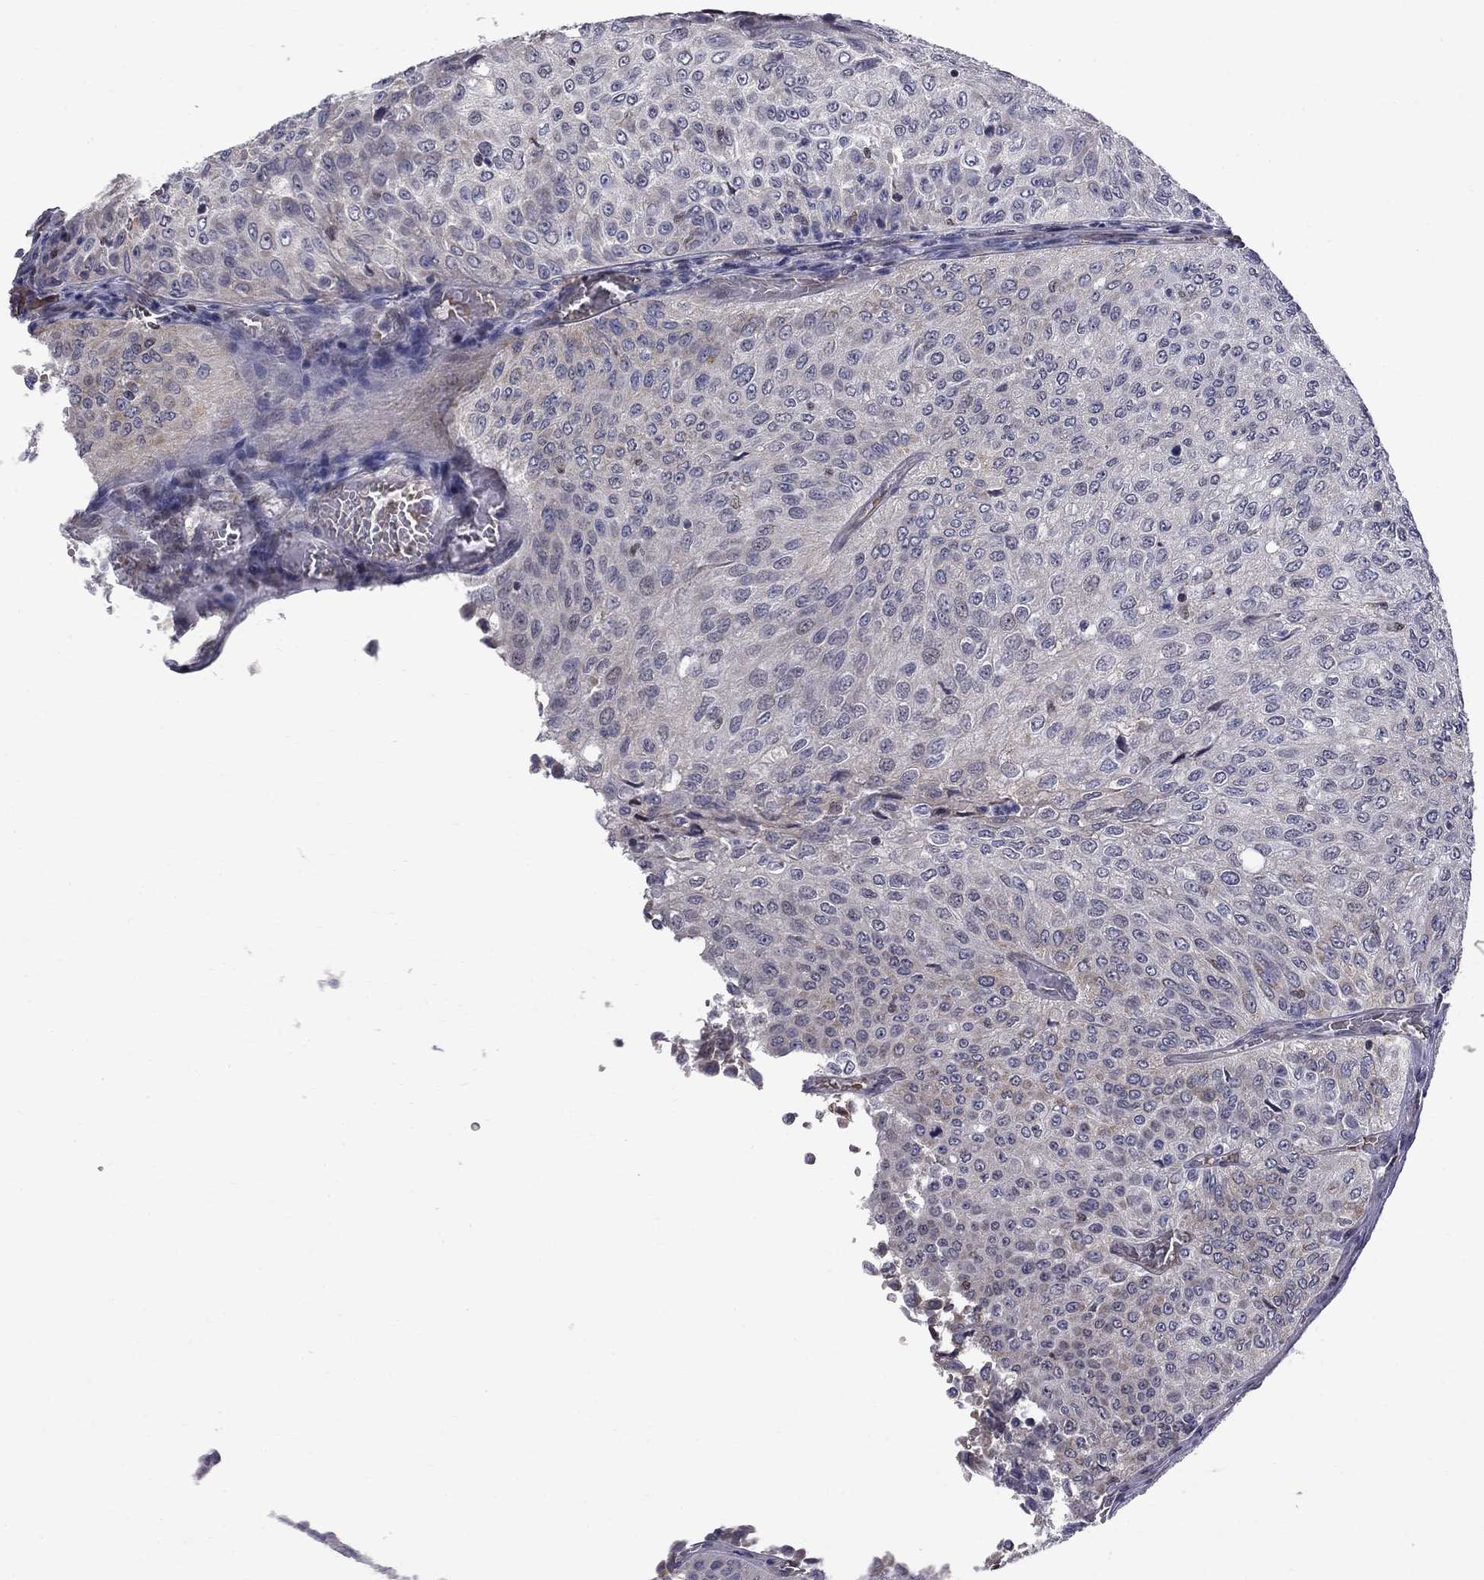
{"staining": {"intensity": "negative", "quantity": "none", "location": "none"}, "tissue": "urothelial cancer", "cell_type": "Tumor cells", "image_type": "cancer", "snomed": [{"axis": "morphology", "description": "Urothelial carcinoma, Low grade"}, {"axis": "topography", "description": "Urinary bladder"}], "caption": "High power microscopy photomicrograph of an immunohistochemistry photomicrograph of low-grade urothelial carcinoma, revealing no significant expression in tumor cells. (IHC, brightfield microscopy, high magnification).", "gene": "HSPB2", "patient": {"sex": "male", "age": 78}}